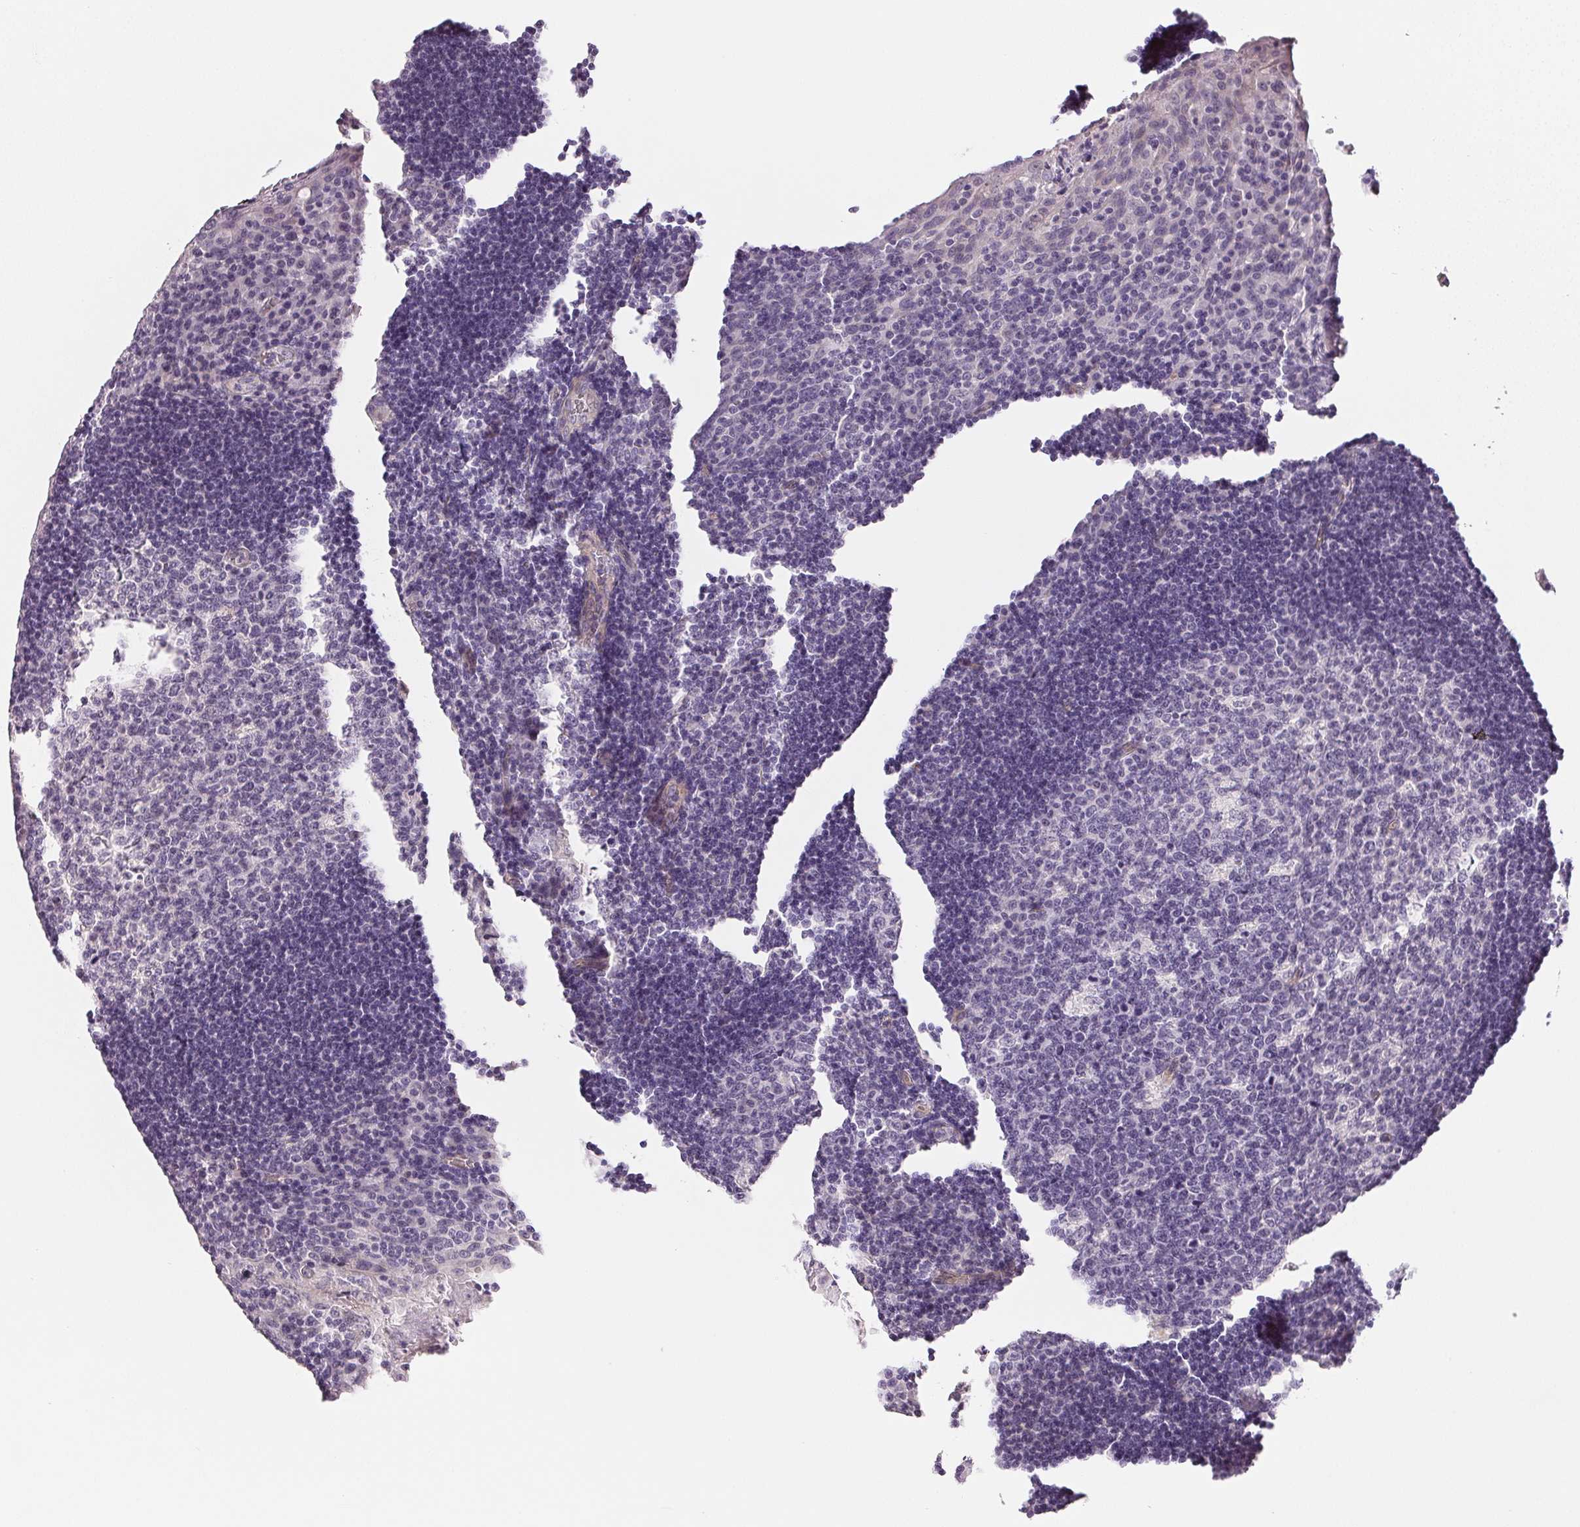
{"staining": {"intensity": "negative", "quantity": "none", "location": "none"}, "tissue": "tonsil", "cell_type": "Germinal center cells", "image_type": "normal", "snomed": [{"axis": "morphology", "description": "Normal tissue, NOS"}, {"axis": "topography", "description": "Tonsil"}], "caption": "Immunohistochemistry (IHC) image of unremarkable tonsil: tonsil stained with DAB (3,3'-diaminobenzidine) displays no significant protein expression in germinal center cells.", "gene": "PLCB1", "patient": {"sex": "male", "age": 17}}